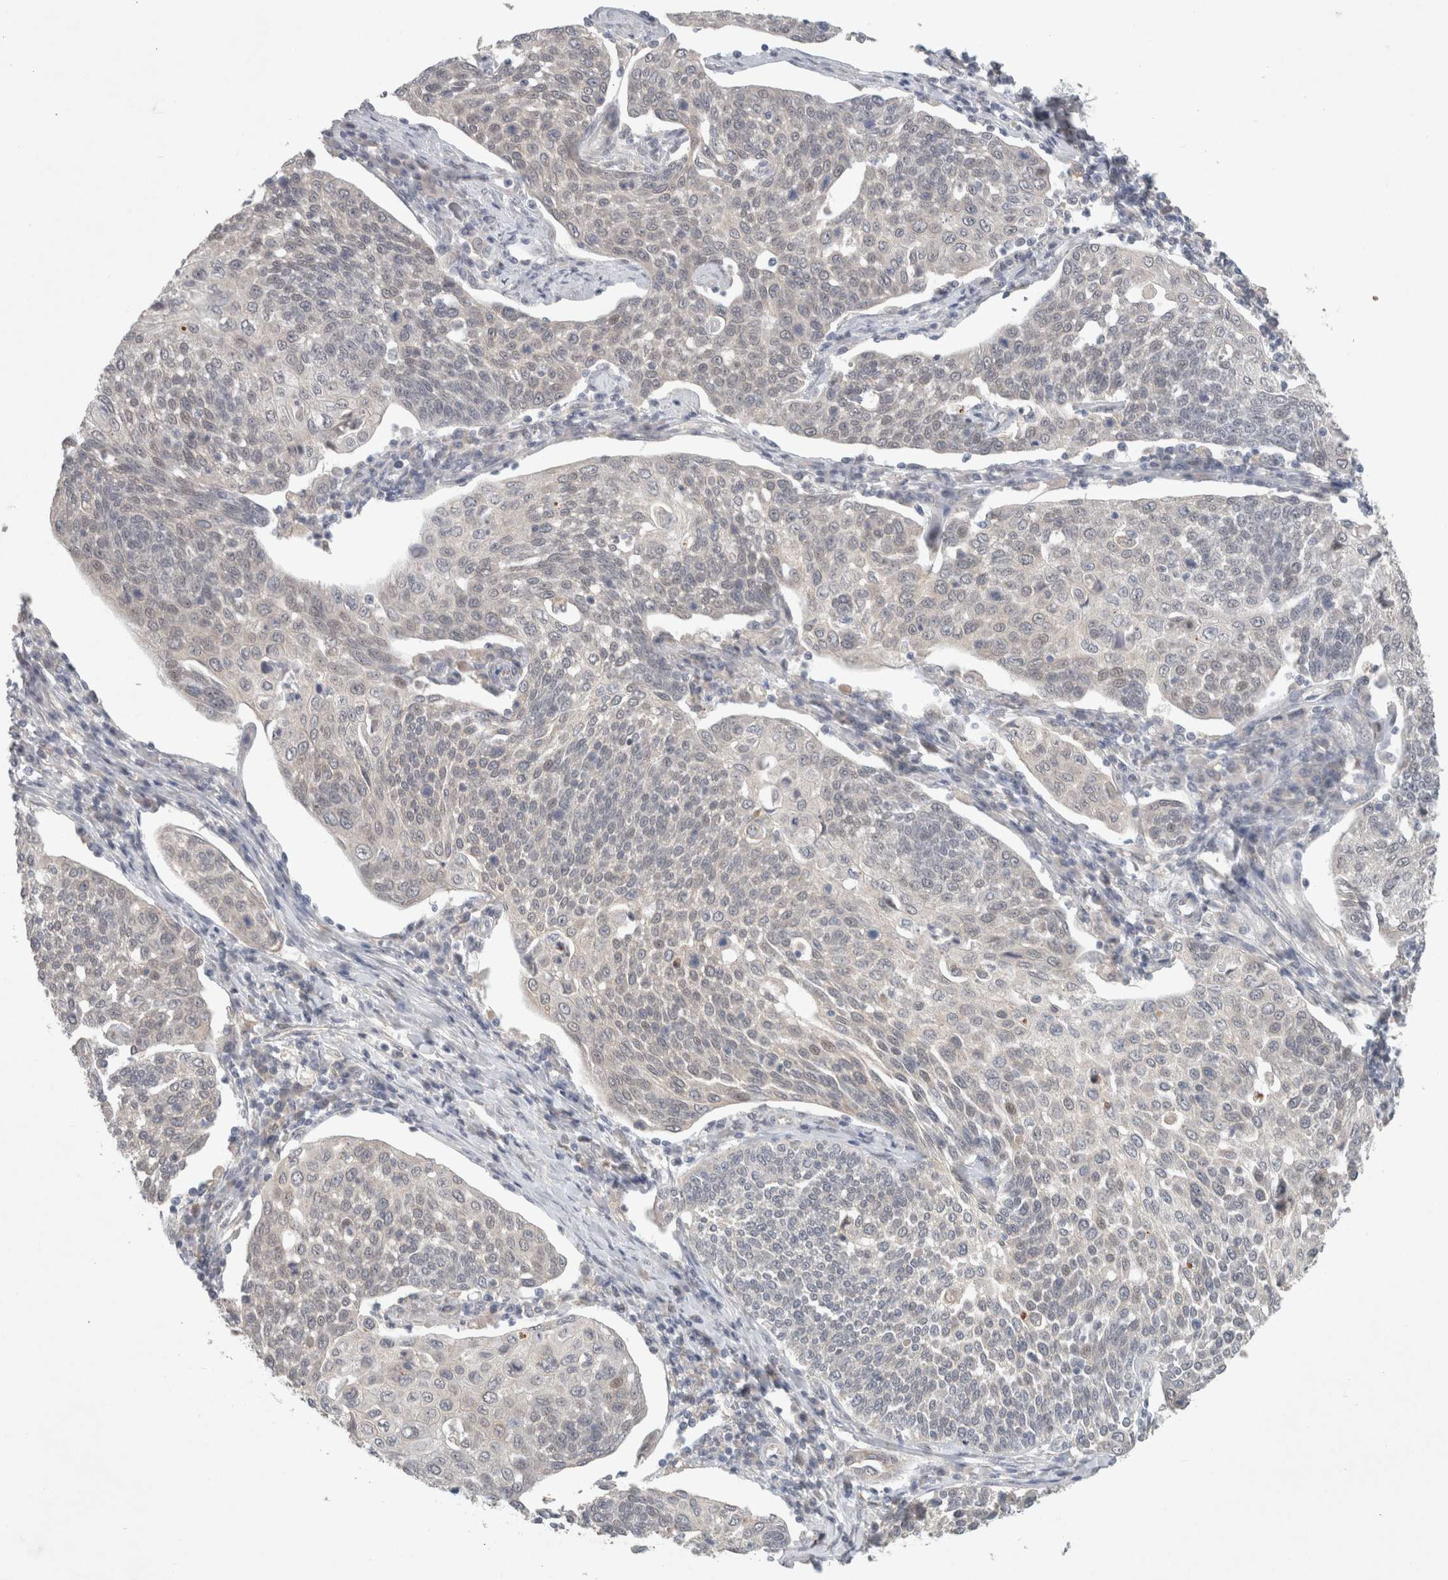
{"staining": {"intensity": "negative", "quantity": "none", "location": "none"}, "tissue": "cervical cancer", "cell_type": "Tumor cells", "image_type": "cancer", "snomed": [{"axis": "morphology", "description": "Squamous cell carcinoma, NOS"}, {"axis": "topography", "description": "Cervix"}], "caption": "Immunohistochemical staining of cervical cancer (squamous cell carcinoma) exhibits no significant staining in tumor cells. (Immunohistochemistry (ihc), brightfield microscopy, high magnification).", "gene": "RASAL2", "patient": {"sex": "female", "age": 34}}